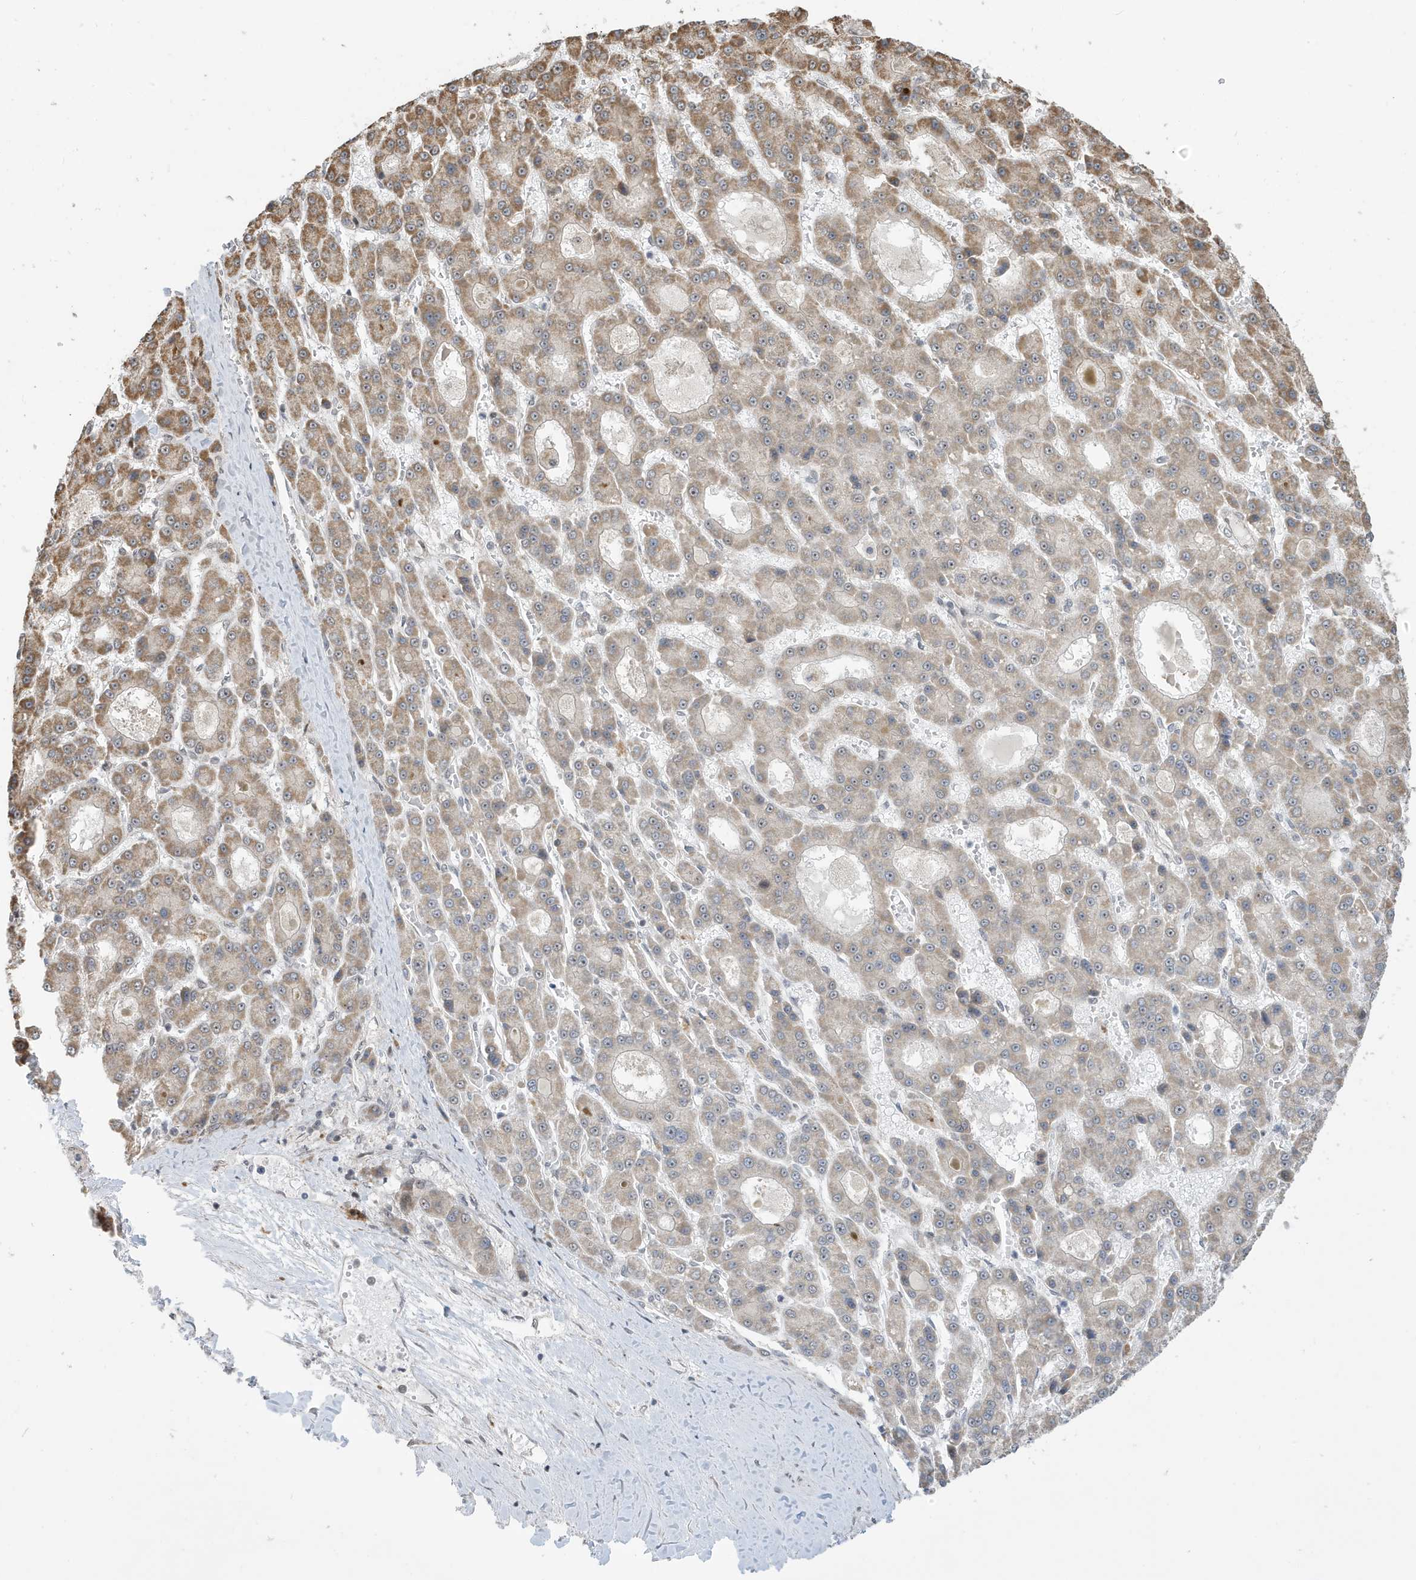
{"staining": {"intensity": "moderate", "quantity": "<25%", "location": "cytoplasmic/membranous"}, "tissue": "liver cancer", "cell_type": "Tumor cells", "image_type": "cancer", "snomed": [{"axis": "morphology", "description": "Carcinoma, Hepatocellular, NOS"}, {"axis": "topography", "description": "Liver"}], "caption": "The photomicrograph demonstrates staining of liver cancer (hepatocellular carcinoma), revealing moderate cytoplasmic/membranous protein staining (brown color) within tumor cells.", "gene": "FAM9B", "patient": {"sex": "male", "age": 70}}